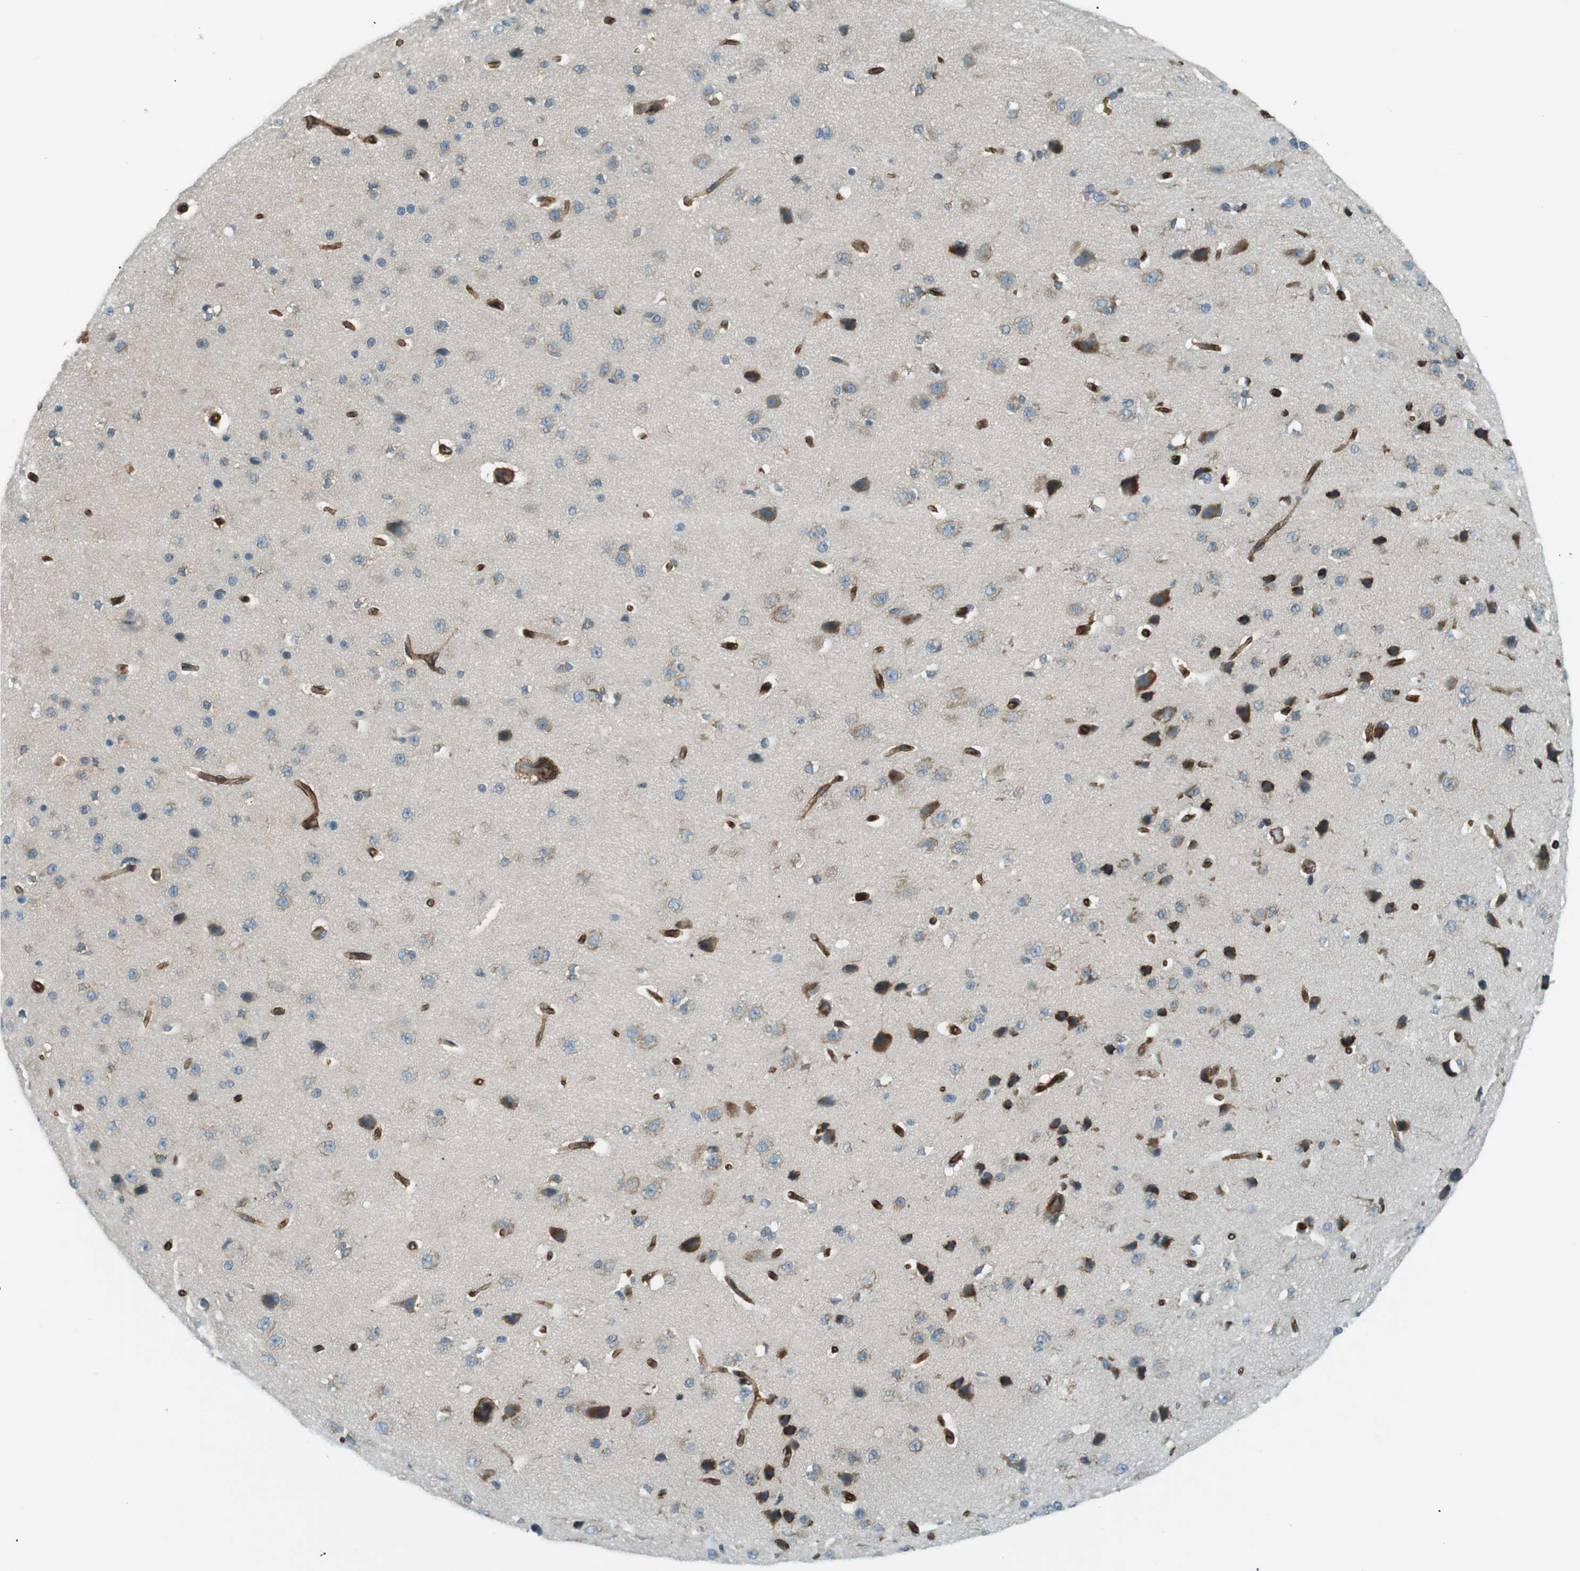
{"staining": {"intensity": "strong", "quantity": ">75%", "location": "cytoplasmic/membranous"}, "tissue": "cerebral cortex", "cell_type": "Endothelial cells", "image_type": "normal", "snomed": [{"axis": "morphology", "description": "Normal tissue, NOS"}, {"axis": "morphology", "description": "Developmental malformation"}, {"axis": "topography", "description": "Cerebral cortex"}], "caption": "High-magnification brightfield microscopy of normal cerebral cortex stained with DAB (brown) and counterstained with hematoxylin (blue). endothelial cells exhibit strong cytoplasmic/membranous positivity is seen in approximately>75% of cells. The staining is performed using DAB brown chromogen to label protein expression. The nuclei are counter-stained blue using hematoxylin.", "gene": "ODR4", "patient": {"sex": "female", "age": 30}}